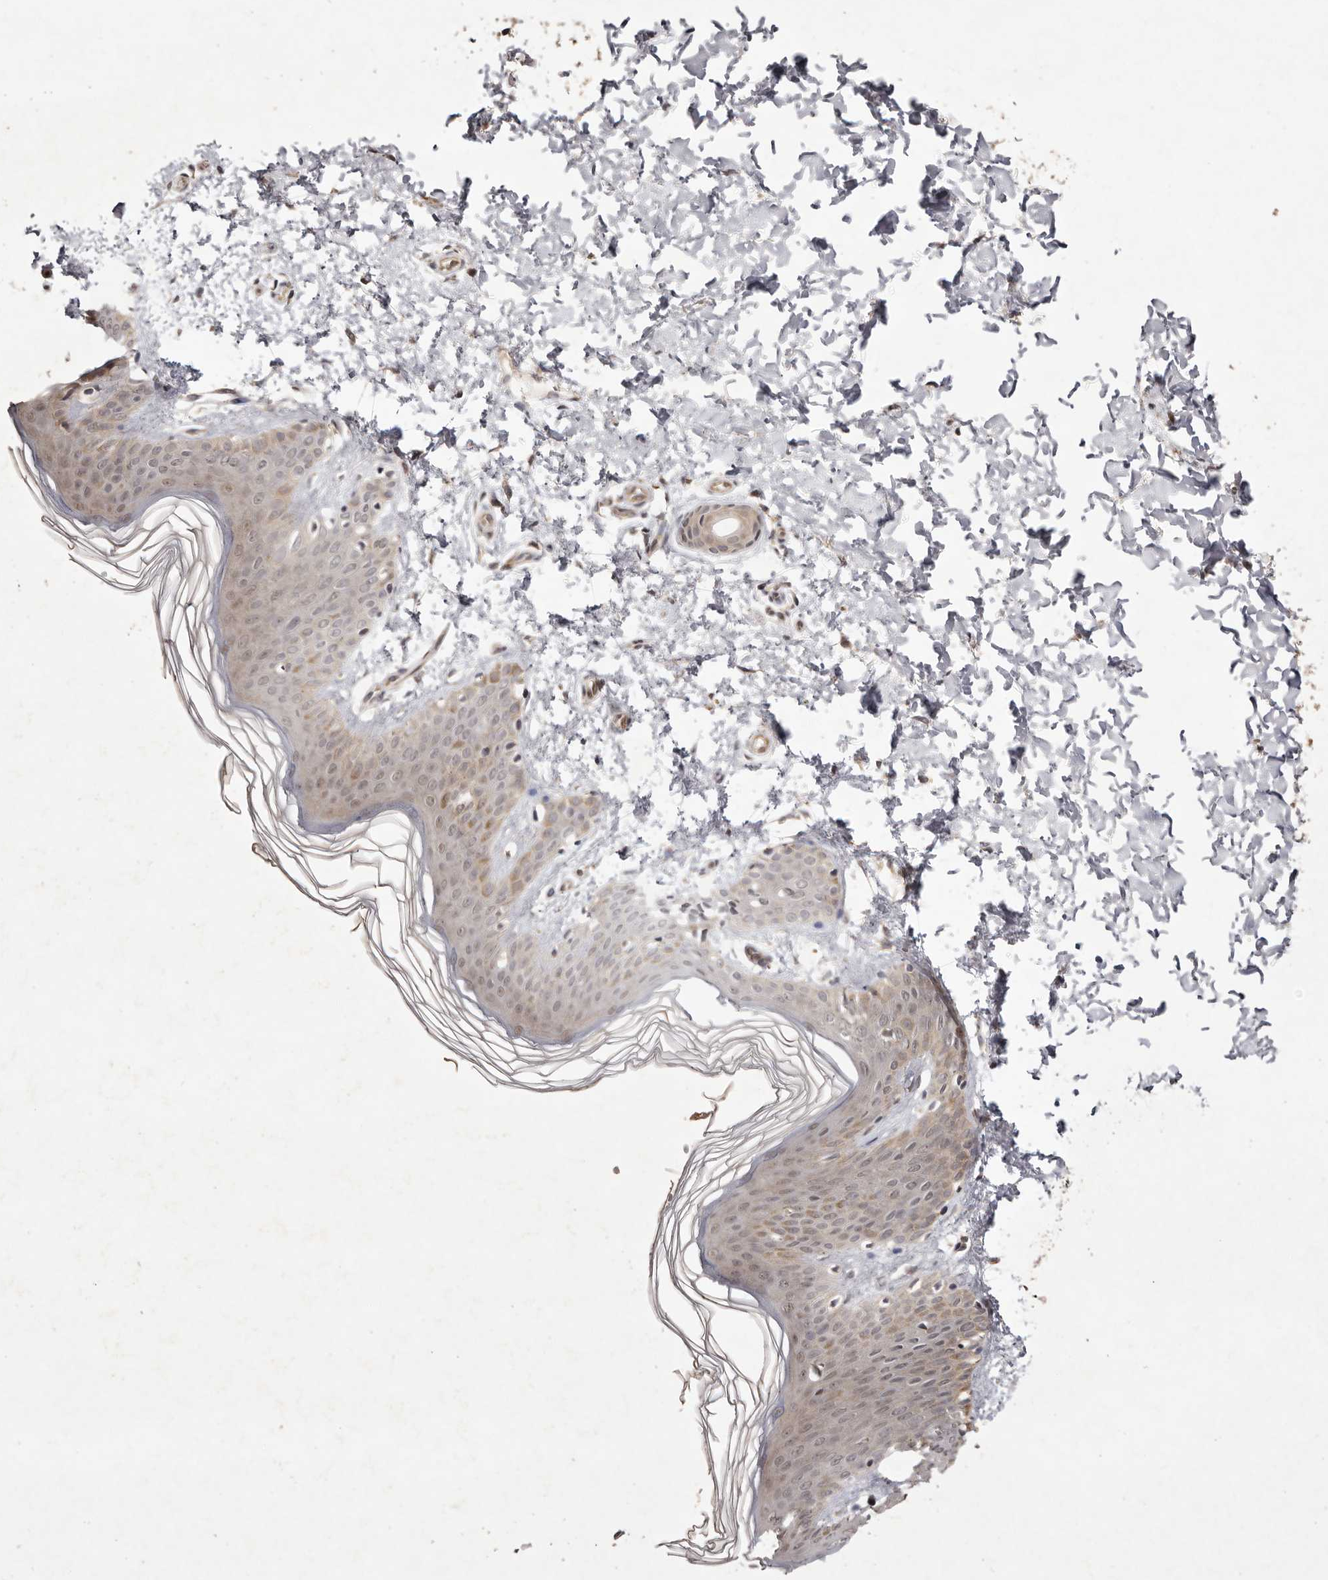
{"staining": {"intensity": "weak", "quantity": ">75%", "location": "cytoplasmic/membranous"}, "tissue": "skin", "cell_type": "Fibroblasts", "image_type": "normal", "snomed": [{"axis": "morphology", "description": "Normal tissue, NOS"}, {"axis": "morphology", "description": "Neoplasm, benign, NOS"}, {"axis": "topography", "description": "Skin"}, {"axis": "topography", "description": "Soft tissue"}], "caption": "Immunohistochemistry (IHC) staining of normal skin, which reveals low levels of weak cytoplasmic/membranous staining in about >75% of fibroblasts indicating weak cytoplasmic/membranous protein expression. The staining was performed using DAB (3,3'-diaminobenzidine) (brown) for protein detection and nuclei were counterstained in hematoxylin (blue).", "gene": "BUD31", "patient": {"sex": "male", "age": 26}}